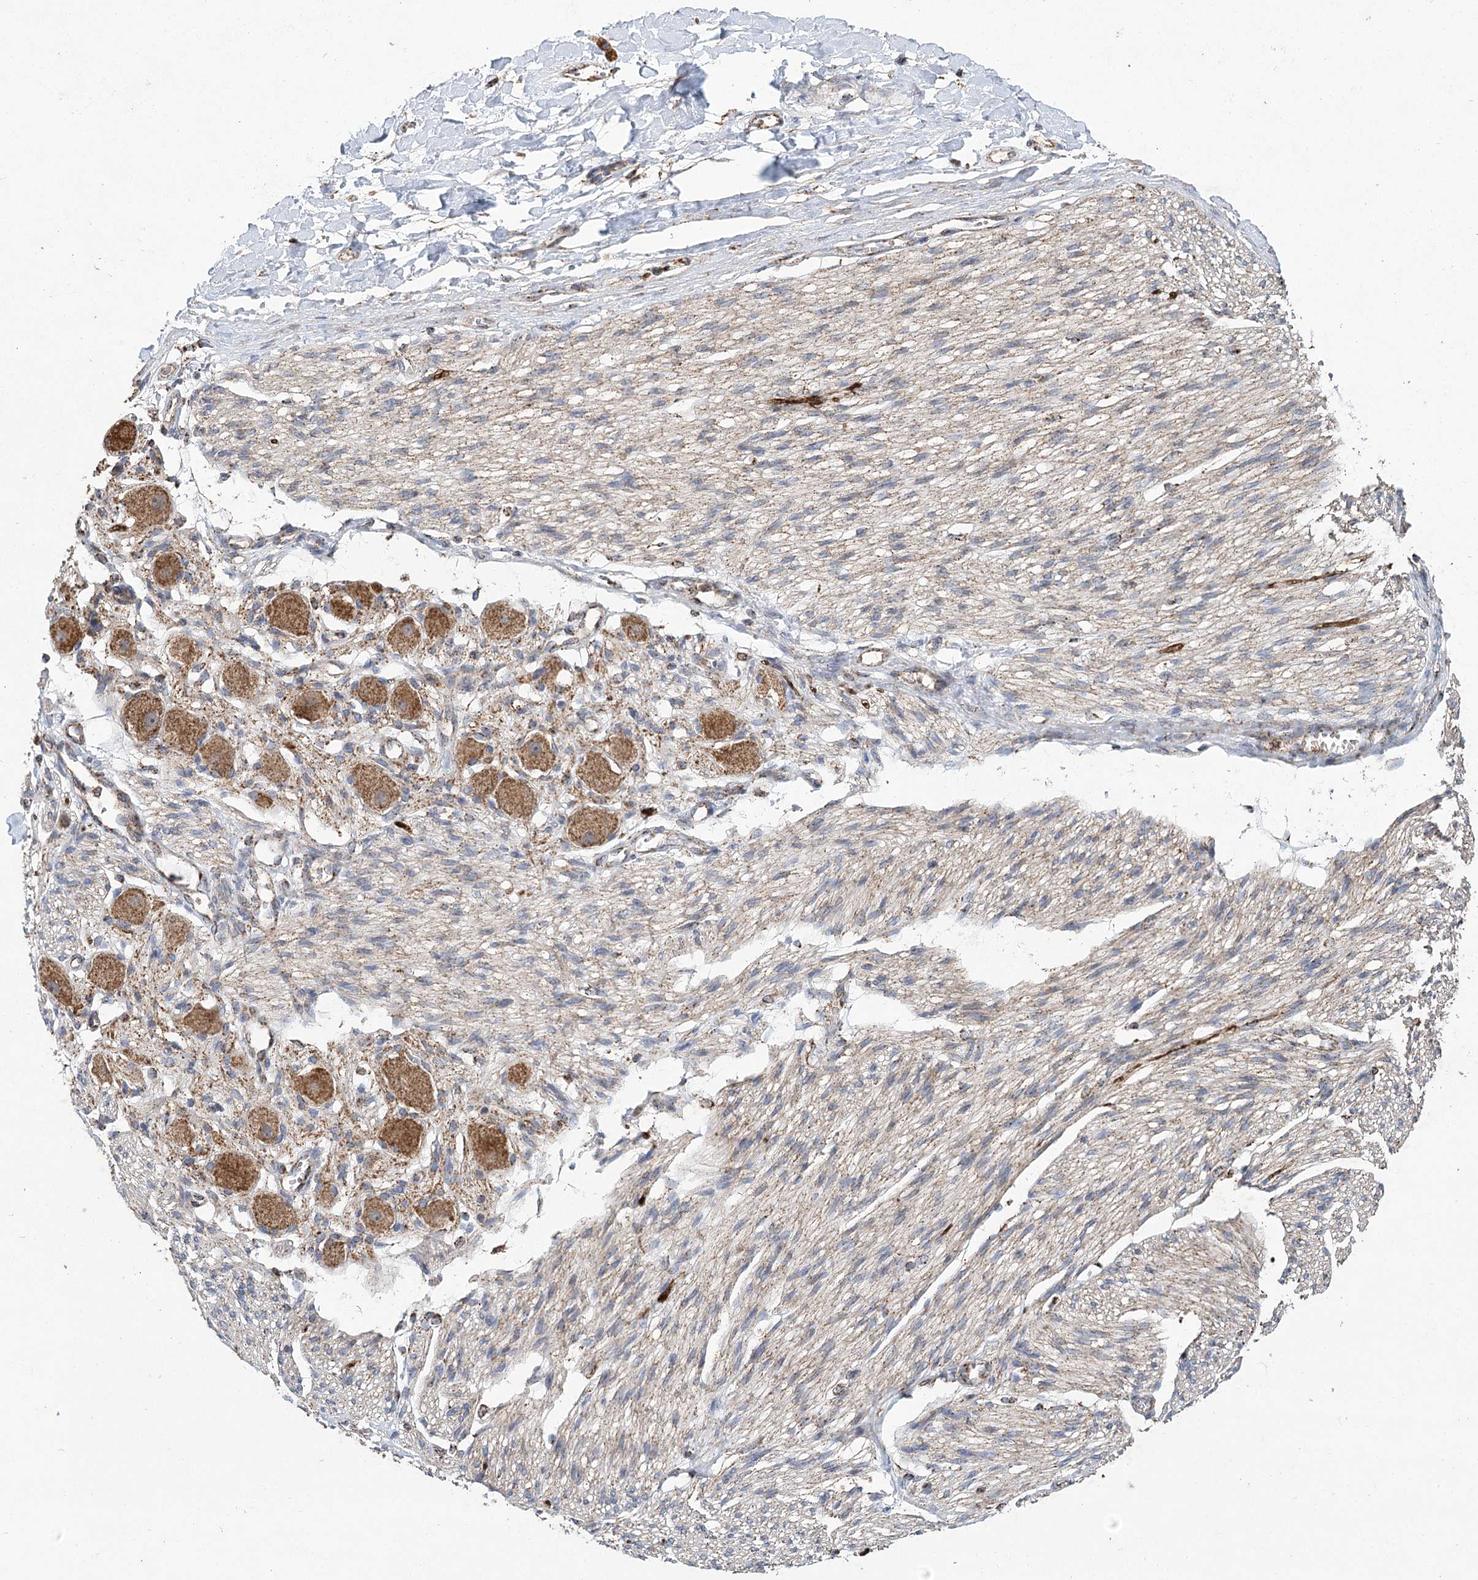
{"staining": {"intensity": "moderate", "quantity": ">75%", "location": "cytoplasmic/membranous"}, "tissue": "adipose tissue", "cell_type": "Adipocytes", "image_type": "normal", "snomed": [{"axis": "morphology", "description": "Normal tissue, NOS"}, {"axis": "topography", "description": "Kidney"}, {"axis": "topography", "description": "Peripheral nerve tissue"}], "caption": "A brown stain shows moderate cytoplasmic/membranous staining of a protein in adipocytes of normal adipose tissue.", "gene": "RANBP3L", "patient": {"sex": "male", "age": 7}}